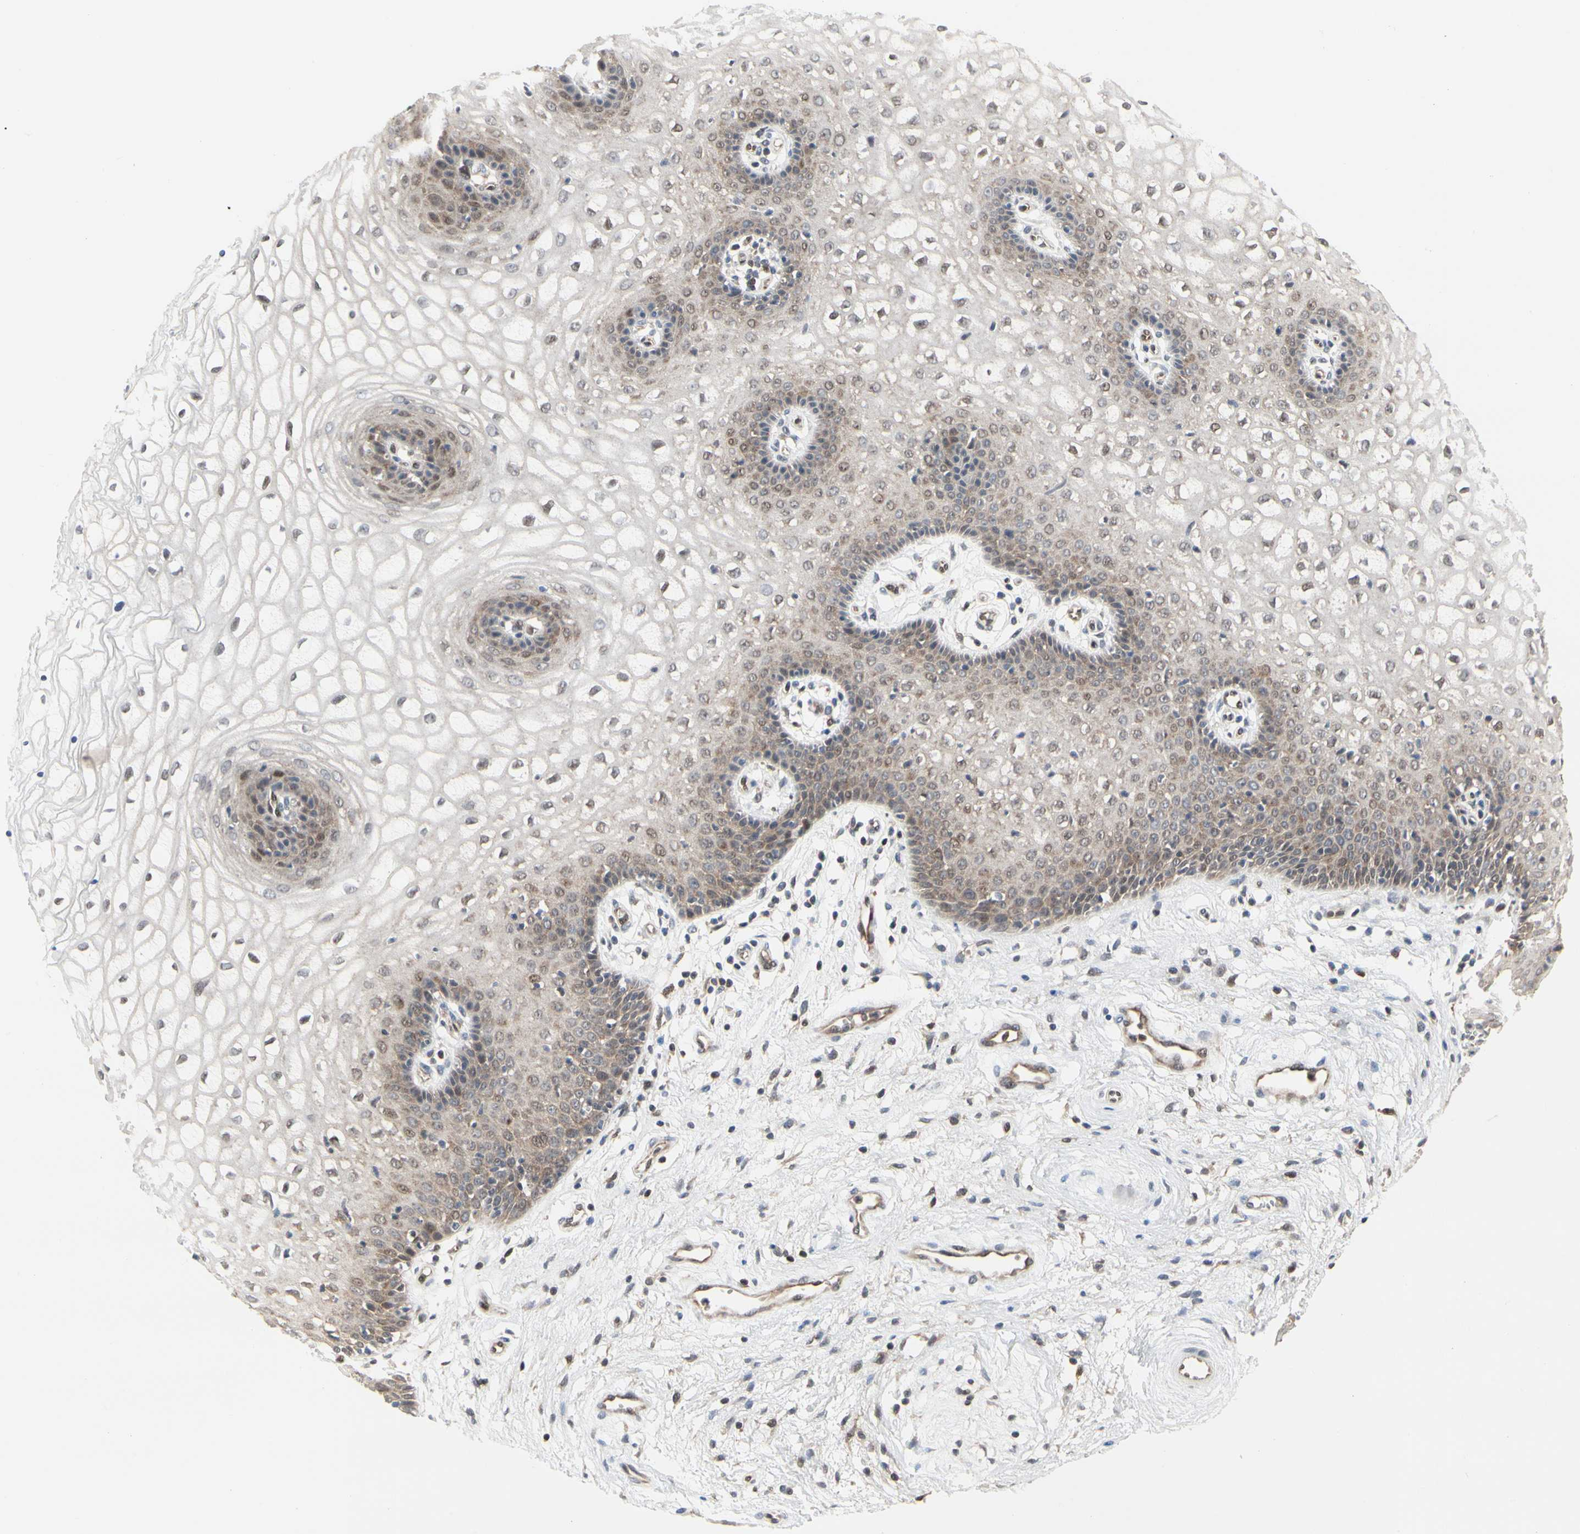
{"staining": {"intensity": "weak", "quantity": "25%-75%", "location": "cytoplasmic/membranous"}, "tissue": "vagina", "cell_type": "Squamous epithelial cells", "image_type": "normal", "snomed": [{"axis": "morphology", "description": "Normal tissue, NOS"}, {"axis": "topography", "description": "Vagina"}], "caption": "Weak cytoplasmic/membranous staining is present in approximately 25%-75% of squamous epithelial cells in normal vagina. (DAB (3,3'-diaminobenzidine) IHC with brightfield microscopy, high magnification).", "gene": "CDK5", "patient": {"sex": "female", "age": 34}}